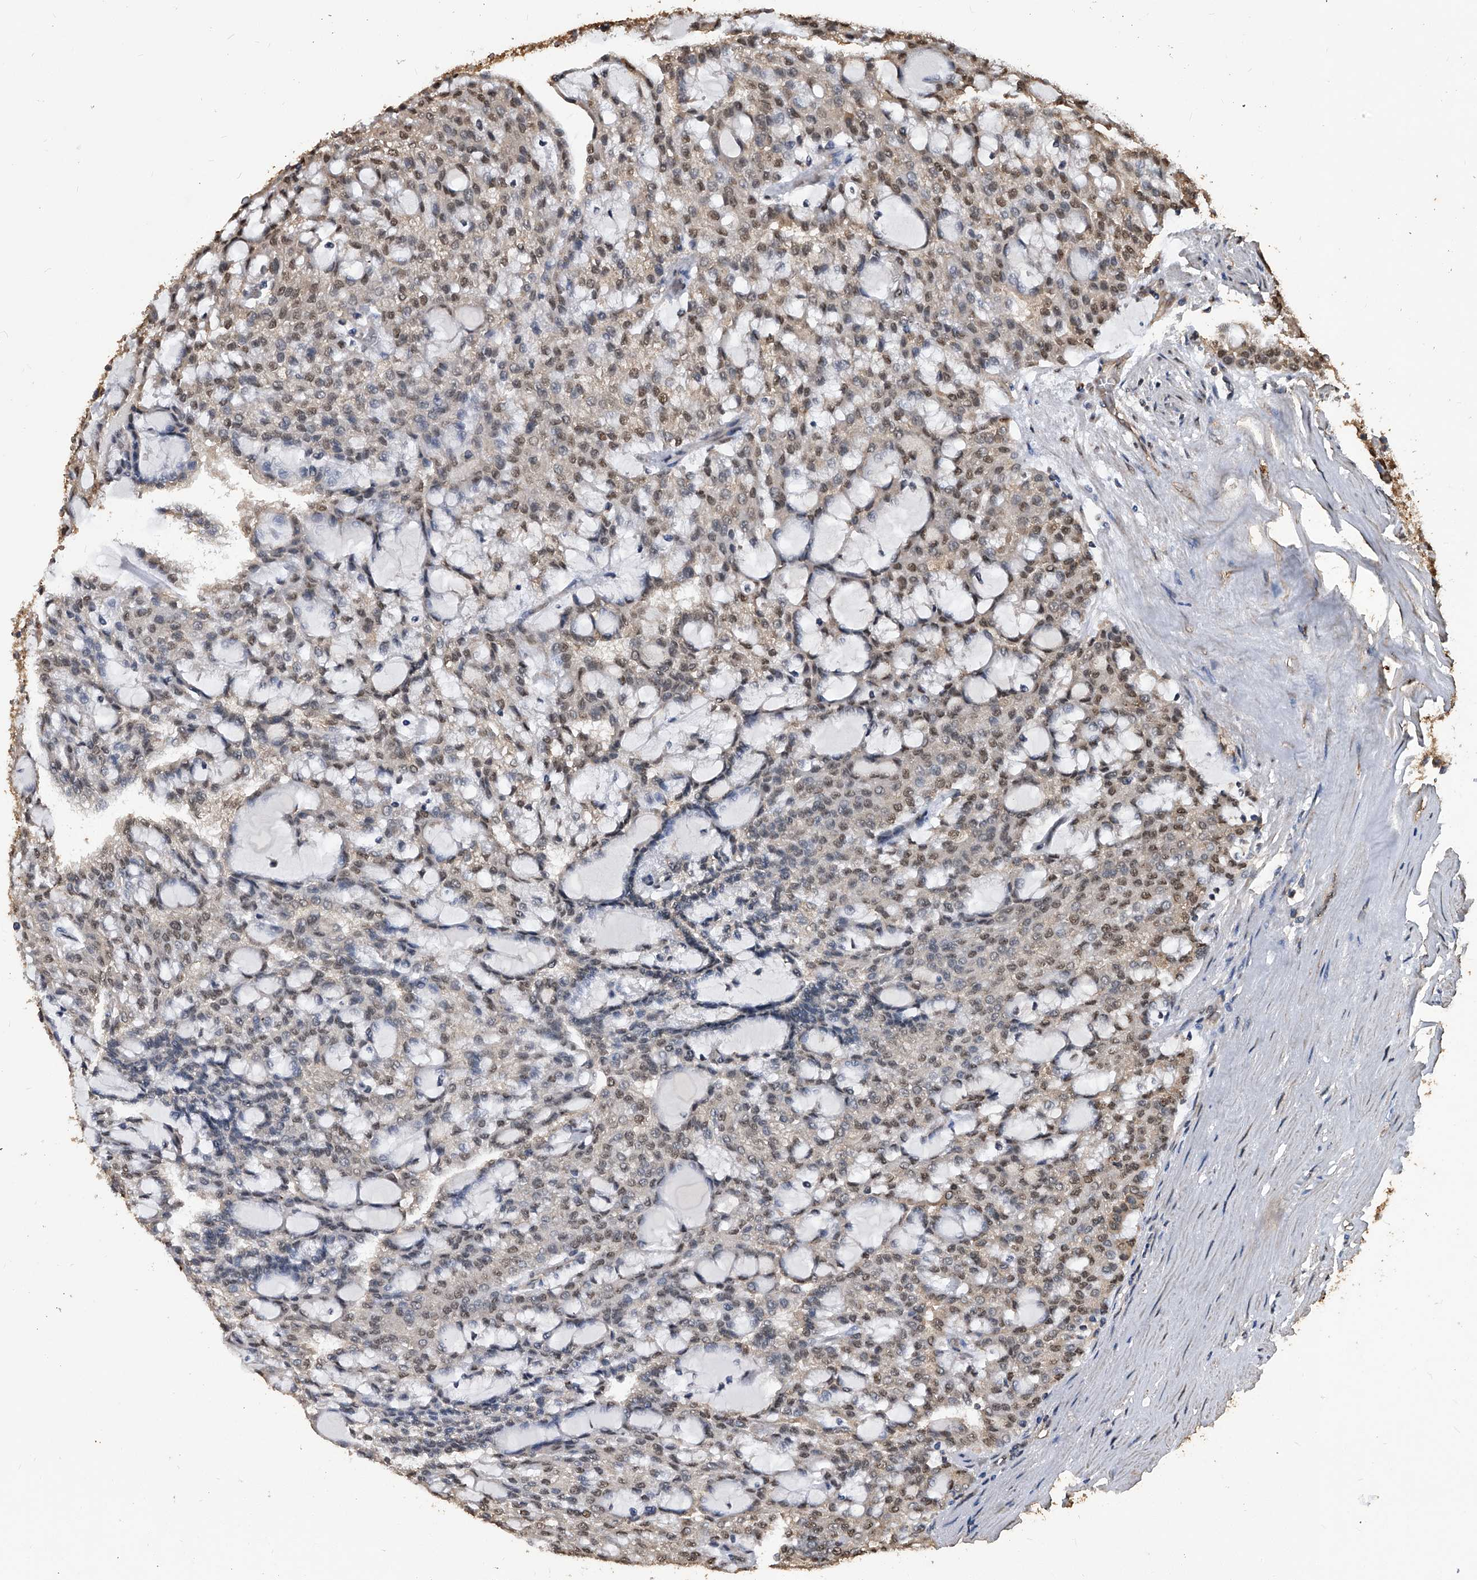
{"staining": {"intensity": "weak", "quantity": "<25%", "location": "nuclear"}, "tissue": "renal cancer", "cell_type": "Tumor cells", "image_type": "cancer", "snomed": [{"axis": "morphology", "description": "Adenocarcinoma, NOS"}, {"axis": "topography", "description": "Kidney"}], "caption": "This is an IHC micrograph of human adenocarcinoma (renal). There is no positivity in tumor cells.", "gene": "FBXL4", "patient": {"sex": "male", "age": 63}}